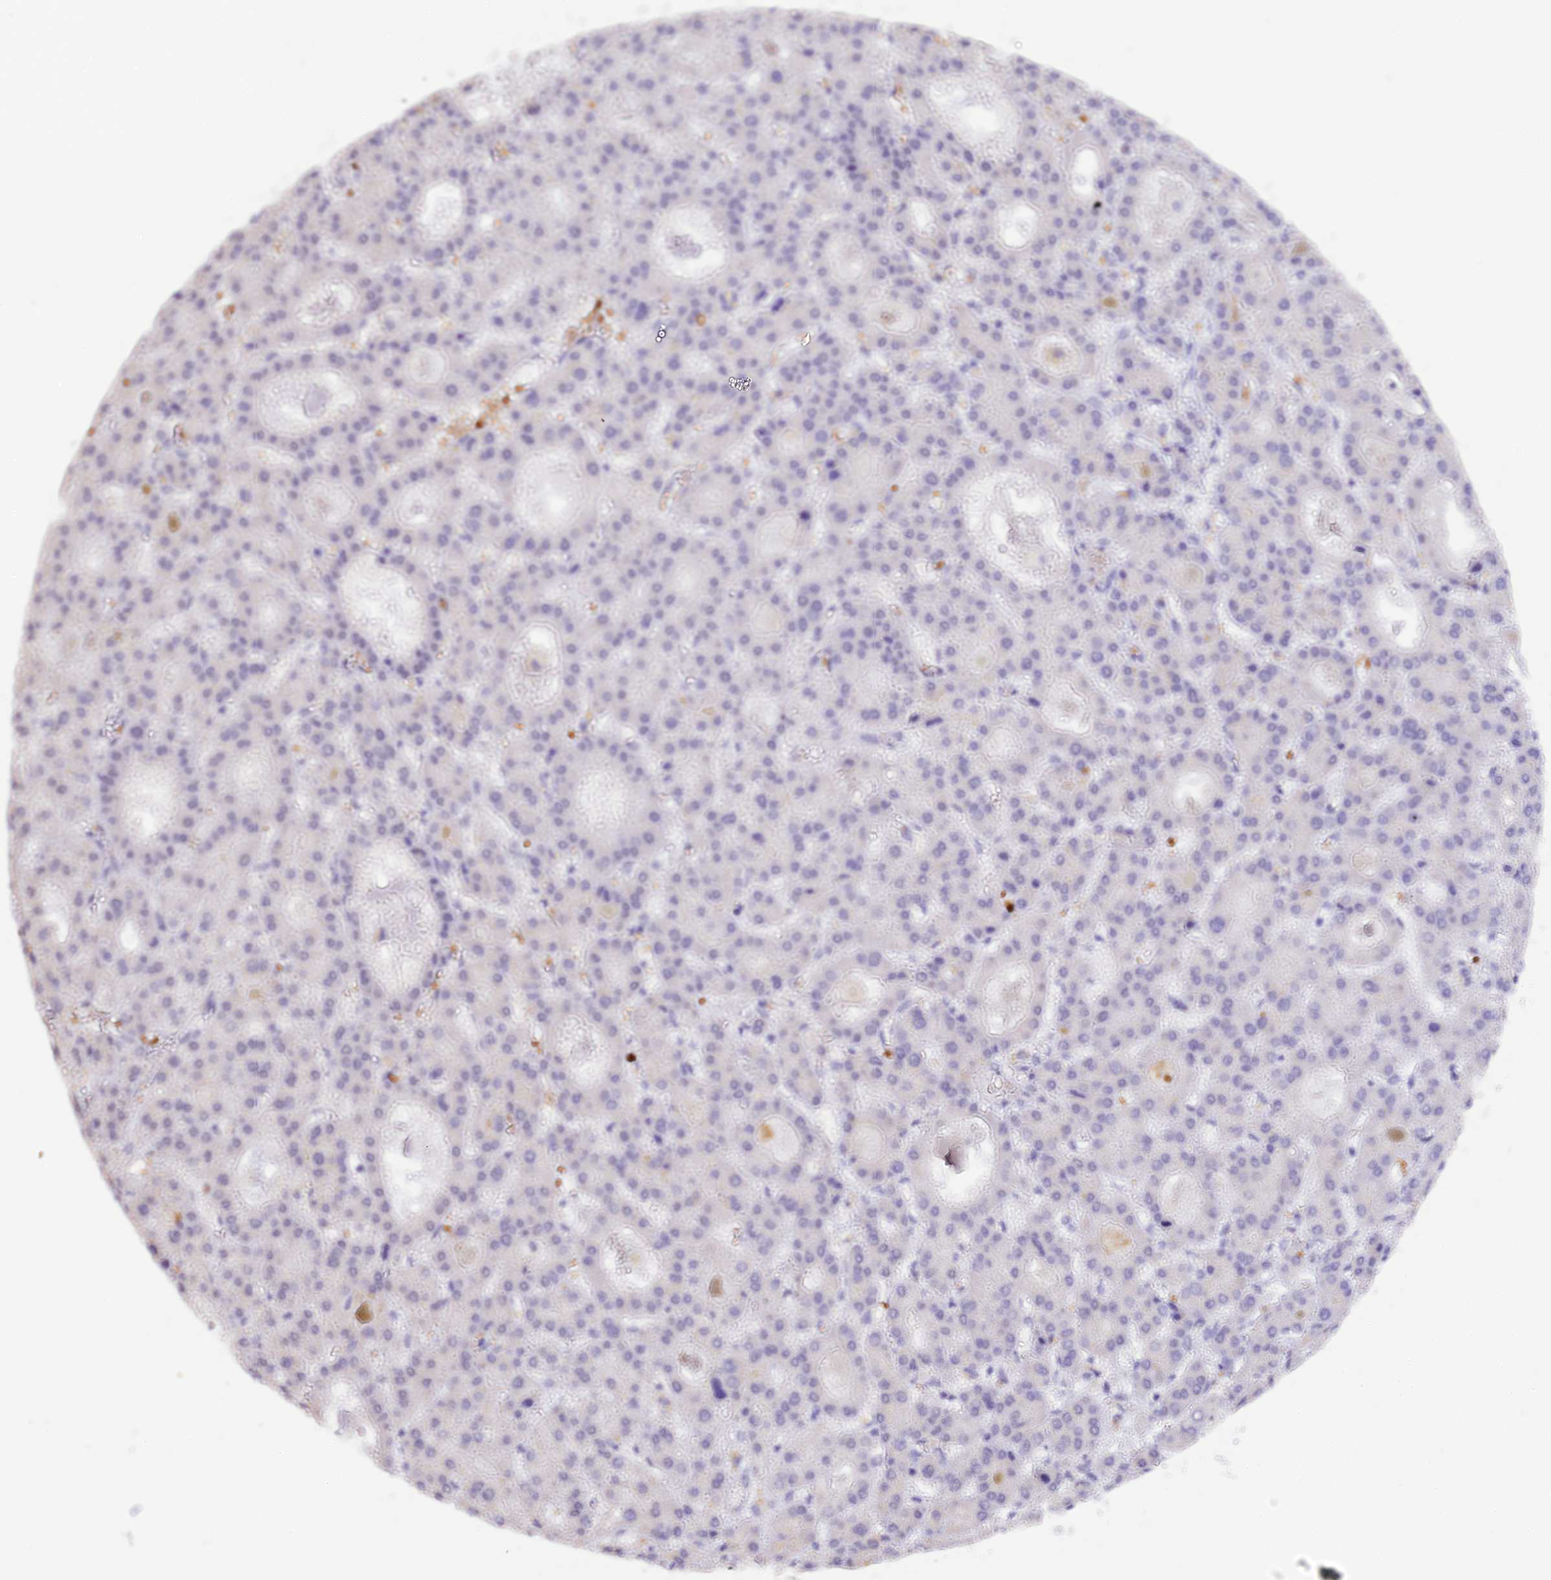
{"staining": {"intensity": "negative", "quantity": "none", "location": "none"}, "tissue": "liver cancer", "cell_type": "Tumor cells", "image_type": "cancer", "snomed": [{"axis": "morphology", "description": "Carcinoma, Hepatocellular, NOS"}, {"axis": "topography", "description": "Liver"}], "caption": "High power microscopy histopathology image of an IHC histopathology image of liver cancer (hepatocellular carcinoma), revealing no significant positivity in tumor cells. The staining is performed using DAB brown chromogen with nuclei counter-stained in using hematoxylin.", "gene": "AHSP", "patient": {"sex": "male", "age": 70}}